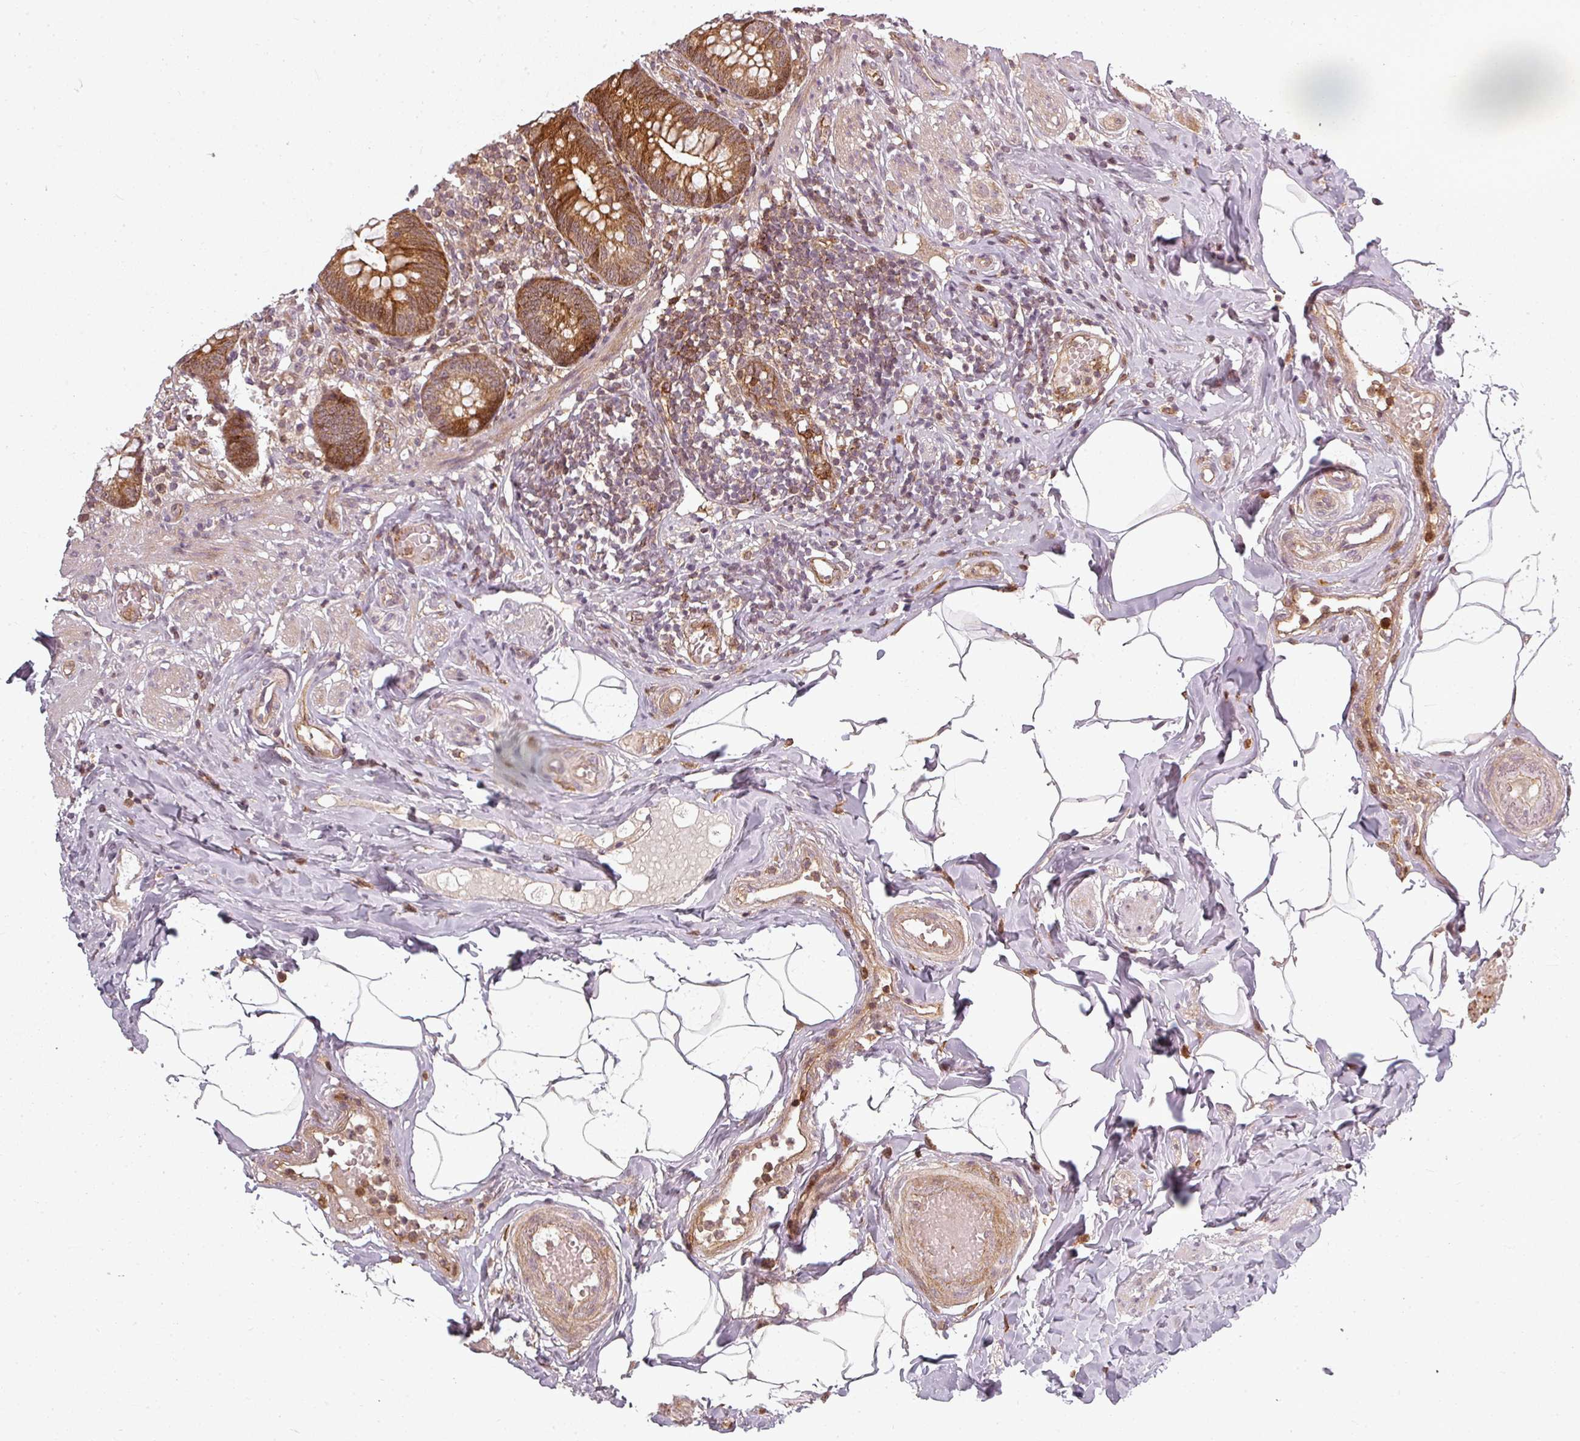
{"staining": {"intensity": "strong", "quantity": ">75%", "location": "cytoplasmic/membranous,nuclear"}, "tissue": "appendix", "cell_type": "Glandular cells", "image_type": "normal", "snomed": [{"axis": "morphology", "description": "Normal tissue, NOS"}, {"axis": "topography", "description": "Appendix"}], "caption": "Human appendix stained for a protein (brown) exhibits strong cytoplasmic/membranous,nuclear positive staining in approximately >75% of glandular cells.", "gene": "CLIC1", "patient": {"sex": "male", "age": 55}}